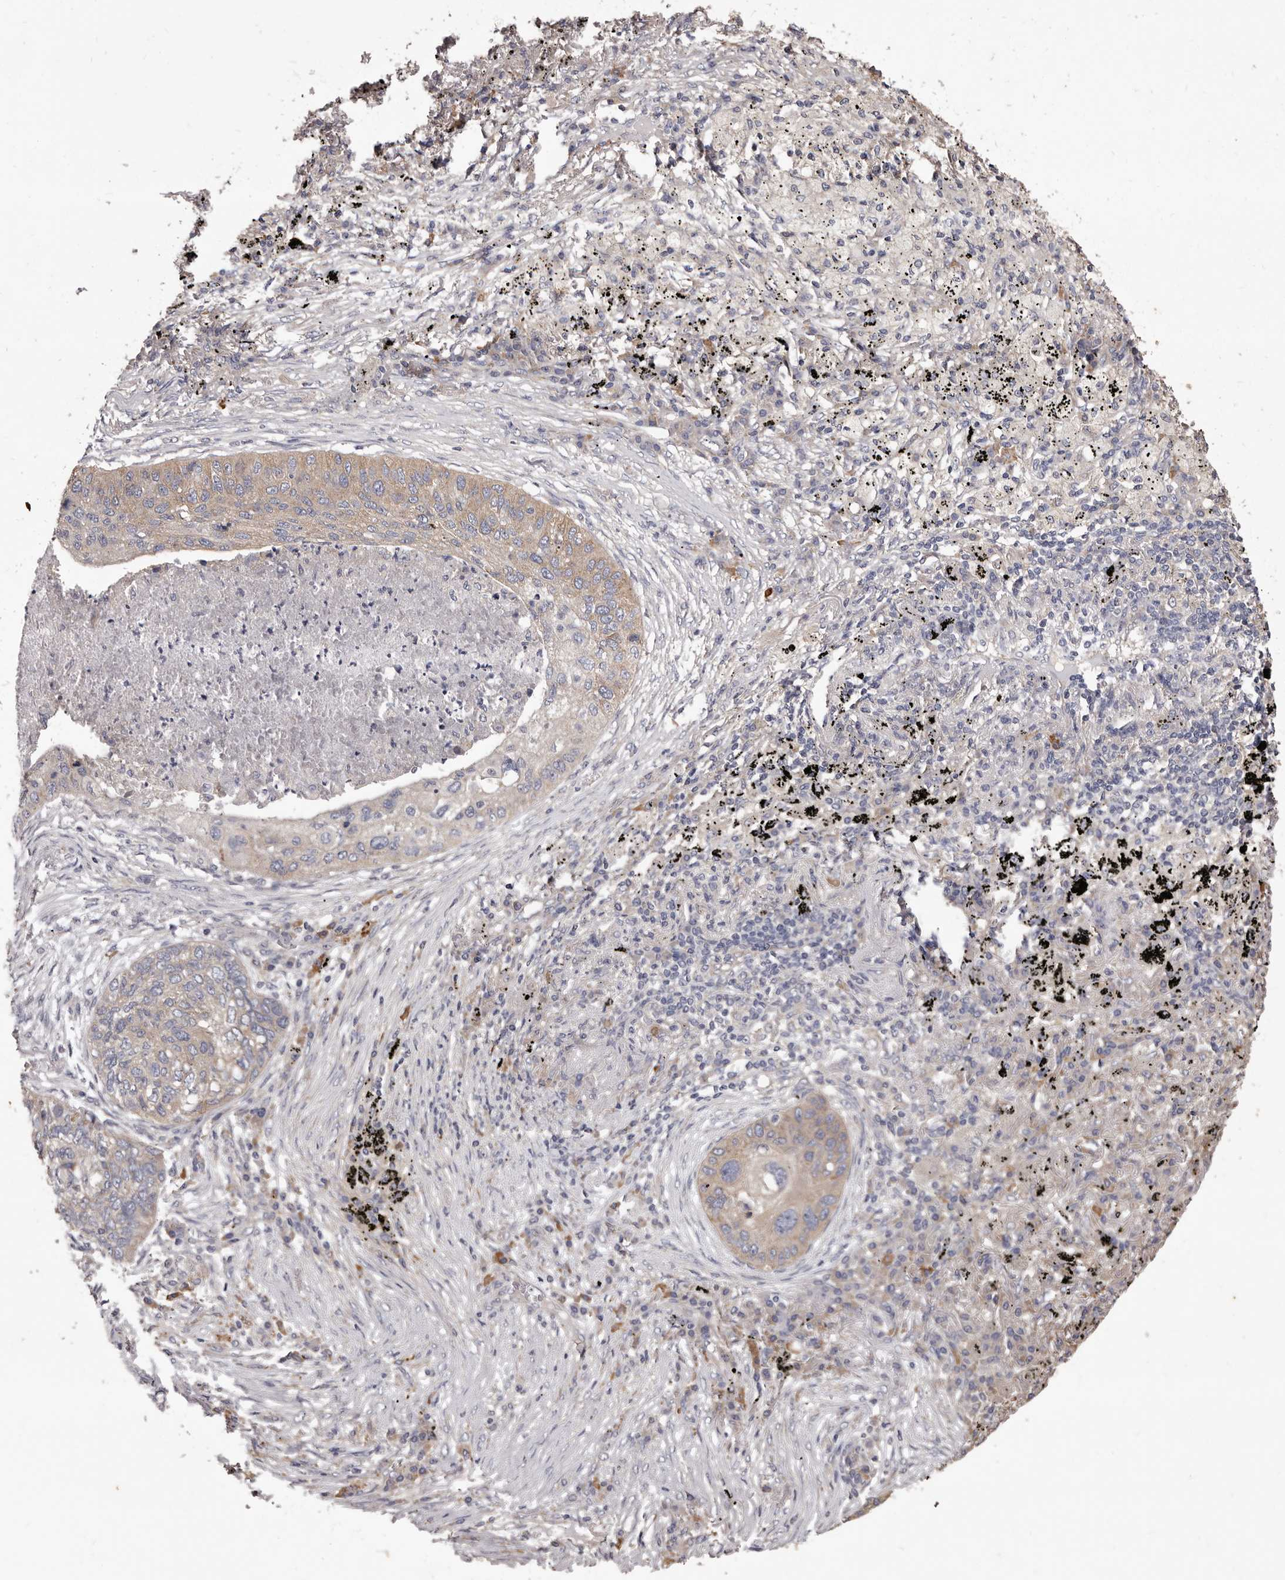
{"staining": {"intensity": "moderate", "quantity": "<25%", "location": "cytoplasmic/membranous"}, "tissue": "lung cancer", "cell_type": "Tumor cells", "image_type": "cancer", "snomed": [{"axis": "morphology", "description": "Squamous cell carcinoma, NOS"}, {"axis": "topography", "description": "Lung"}], "caption": "Human lung cancer stained with a protein marker demonstrates moderate staining in tumor cells.", "gene": "ETNK1", "patient": {"sex": "female", "age": 63}}